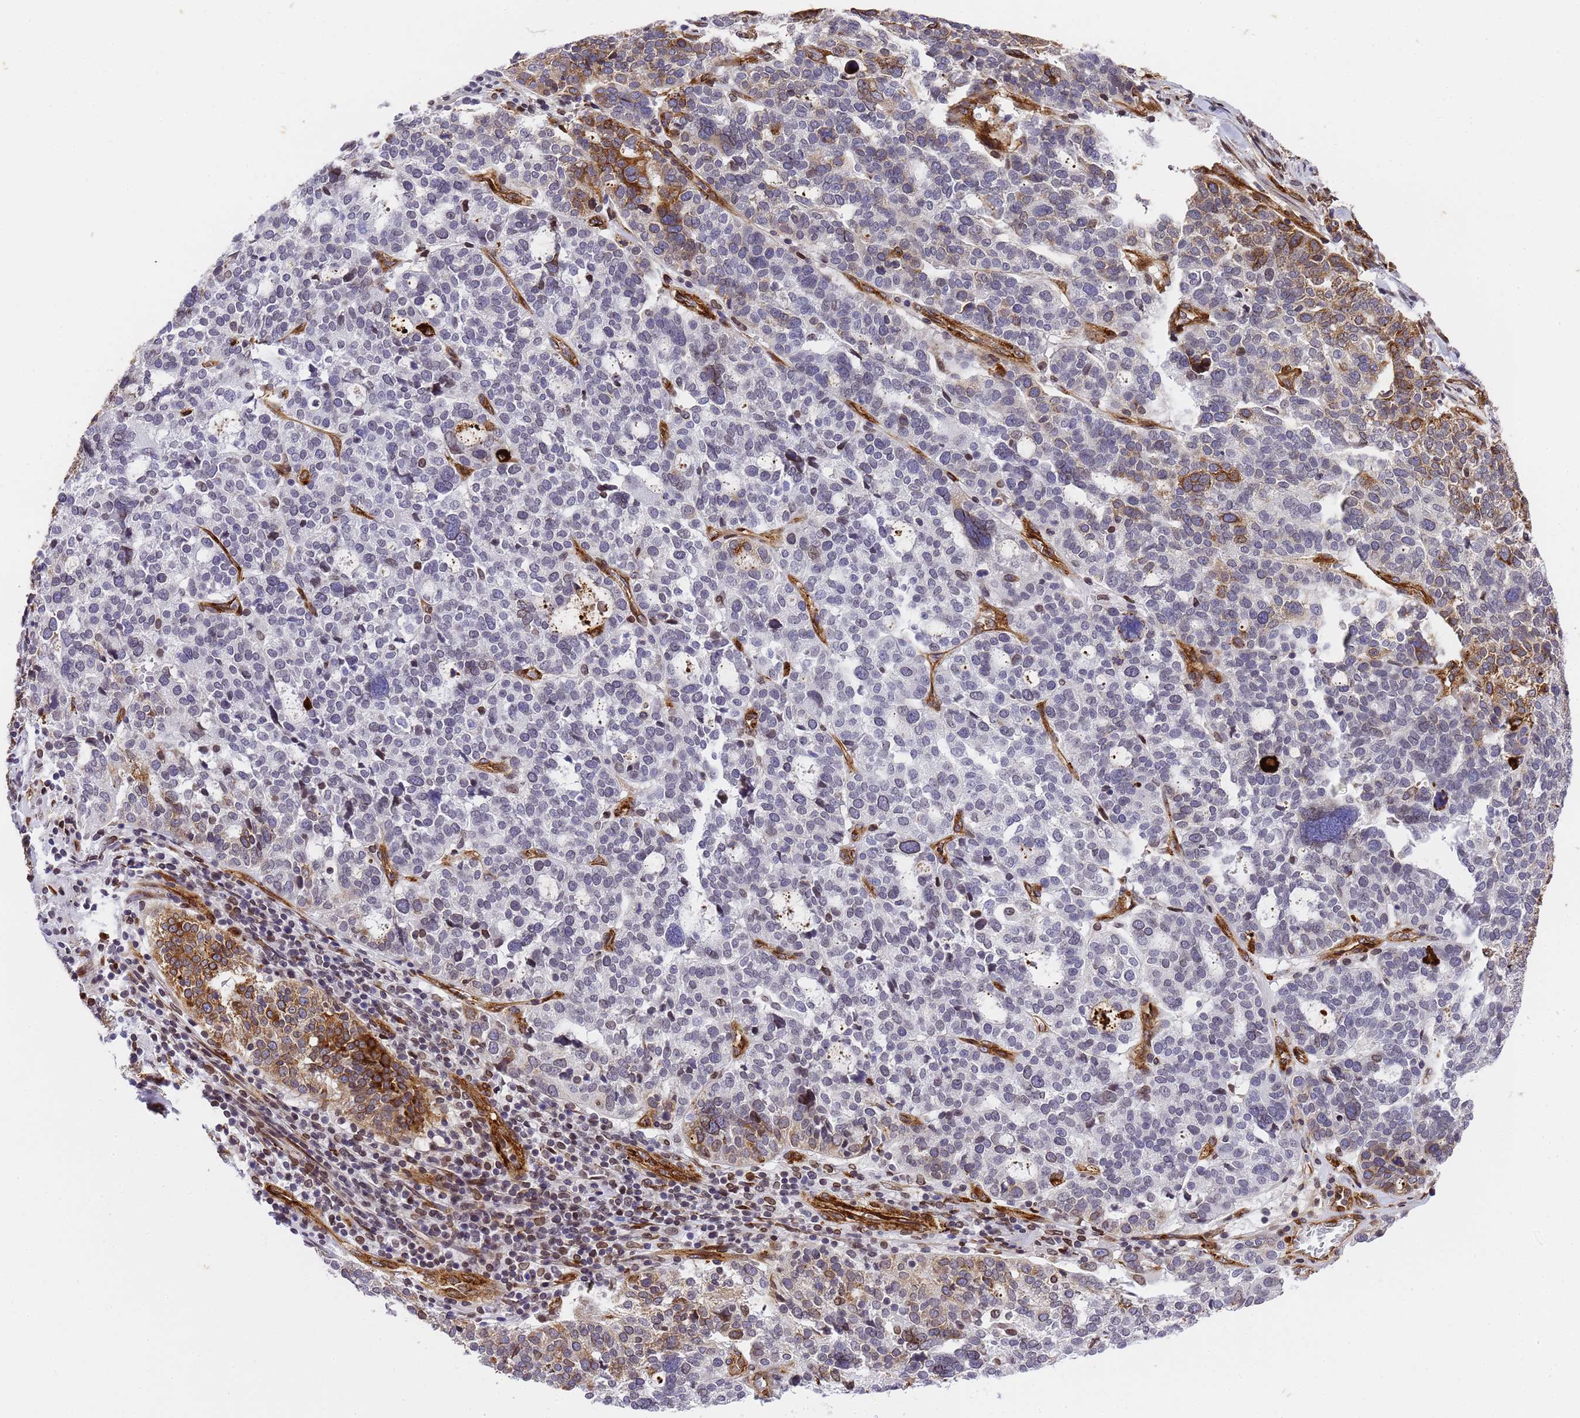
{"staining": {"intensity": "strong", "quantity": "<25%", "location": "cytoplasmic/membranous"}, "tissue": "ovarian cancer", "cell_type": "Tumor cells", "image_type": "cancer", "snomed": [{"axis": "morphology", "description": "Cystadenocarcinoma, serous, NOS"}, {"axis": "topography", "description": "Ovary"}], "caption": "Immunohistochemical staining of human ovarian cancer reveals strong cytoplasmic/membranous protein expression in about <25% of tumor cells.", "gene": "IGFBP7", "patient": {"sex": "female", "age": 59}}